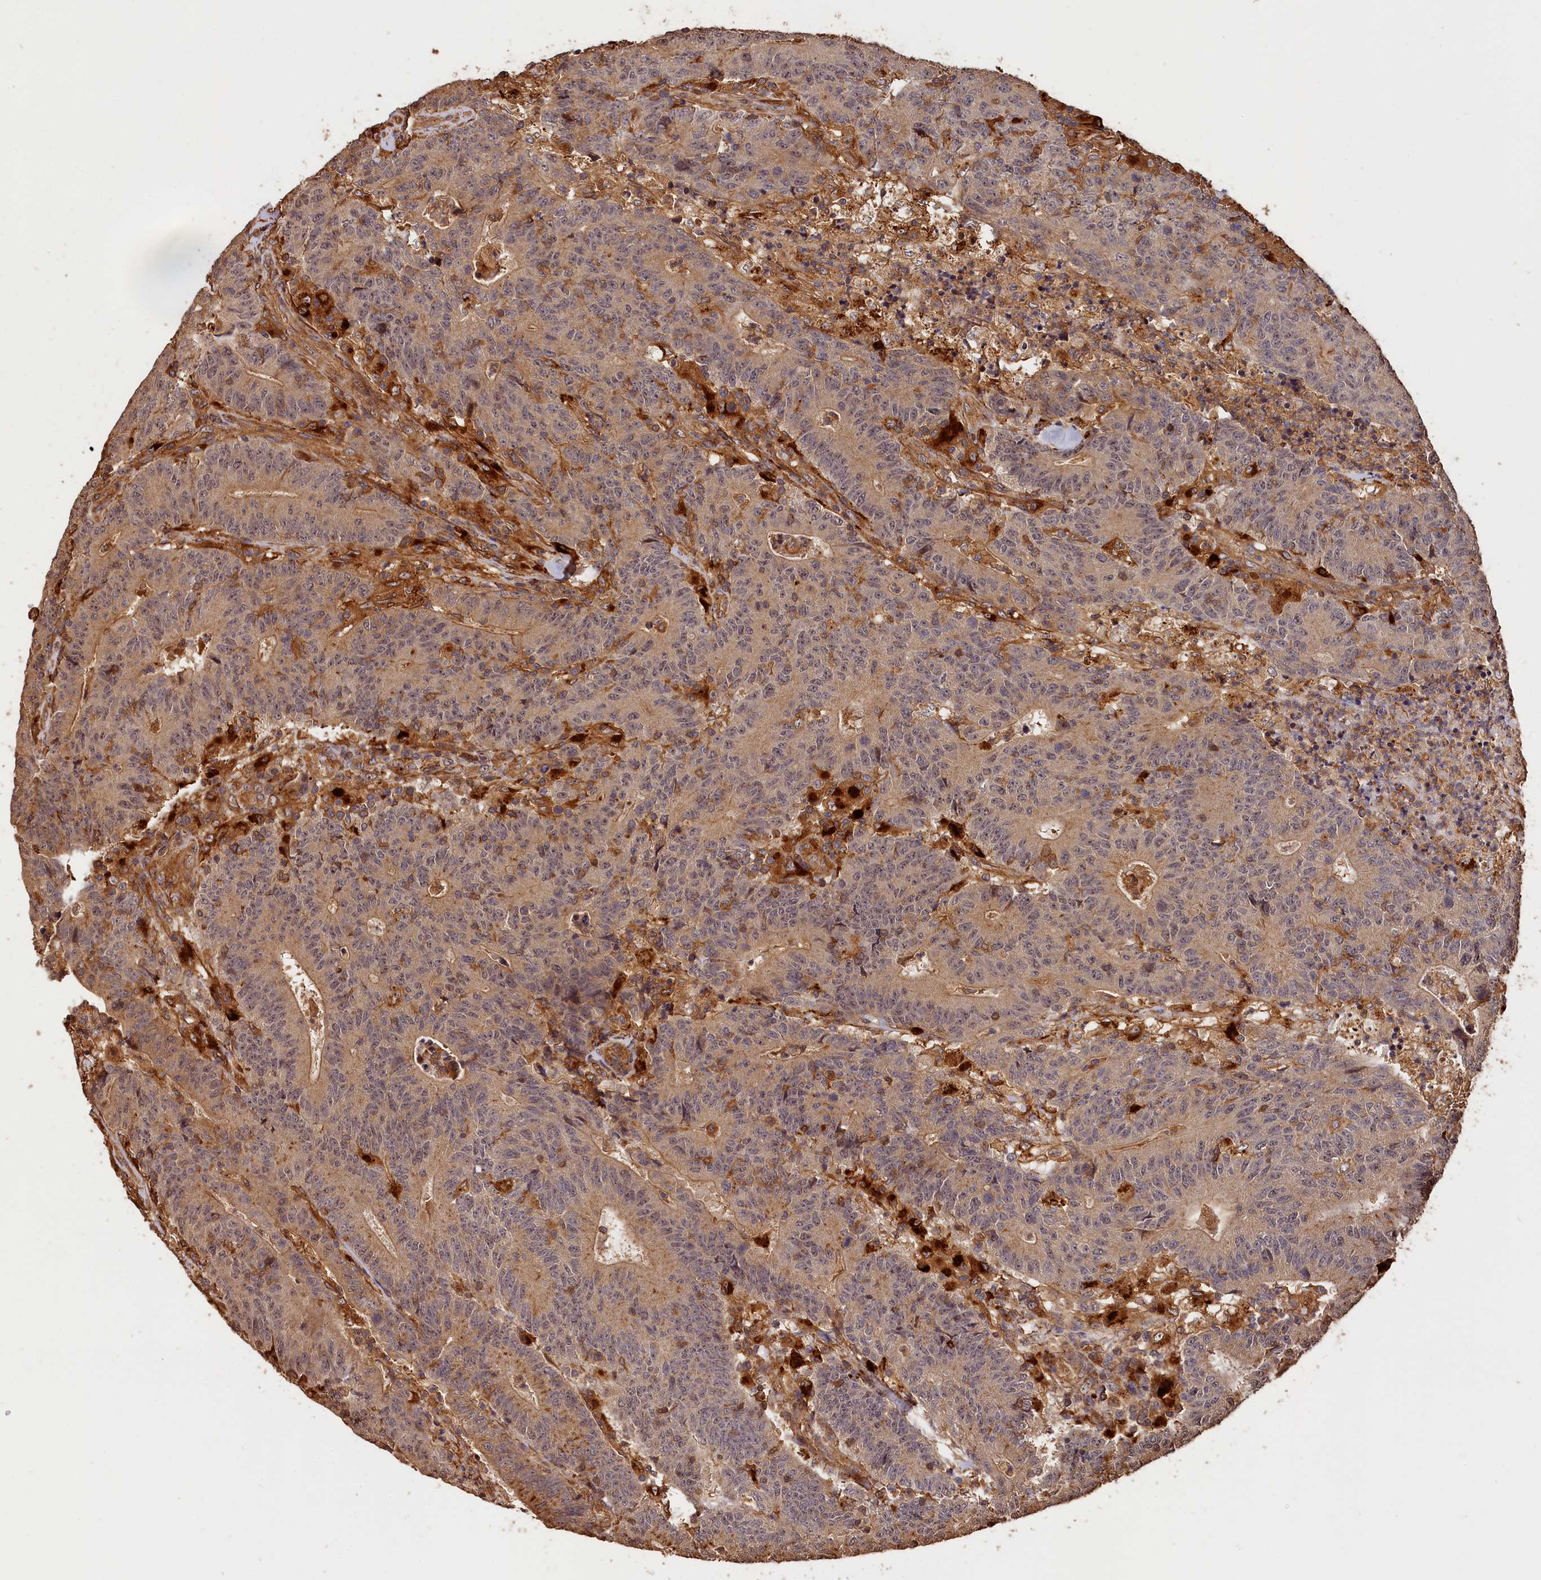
{"staining": {"intensity": "weak", "quantity": "25%-75%", "location": "cytoplasmic/membranous,nuclear"}, "tissue": "colorectal cancer", "cell_type": "Tumor cells", "image_type": "cancer", "snomed": [{"axis": "morphology", "description": "Adenocarcinoma, NOS"}, {"axis": "topography", "description": "Colon"}], "caption": "DAB (3,3'-diaminobenzidine) immunohistochemical staining of human colorectal cancer (adenocarcinoma) shows weak cytoplasmic/membranous and nuclear protein staining in about 25%-75% of tumor cells.", "gene": "MMP15", "patient": {"sex": "female", "age": 75}}